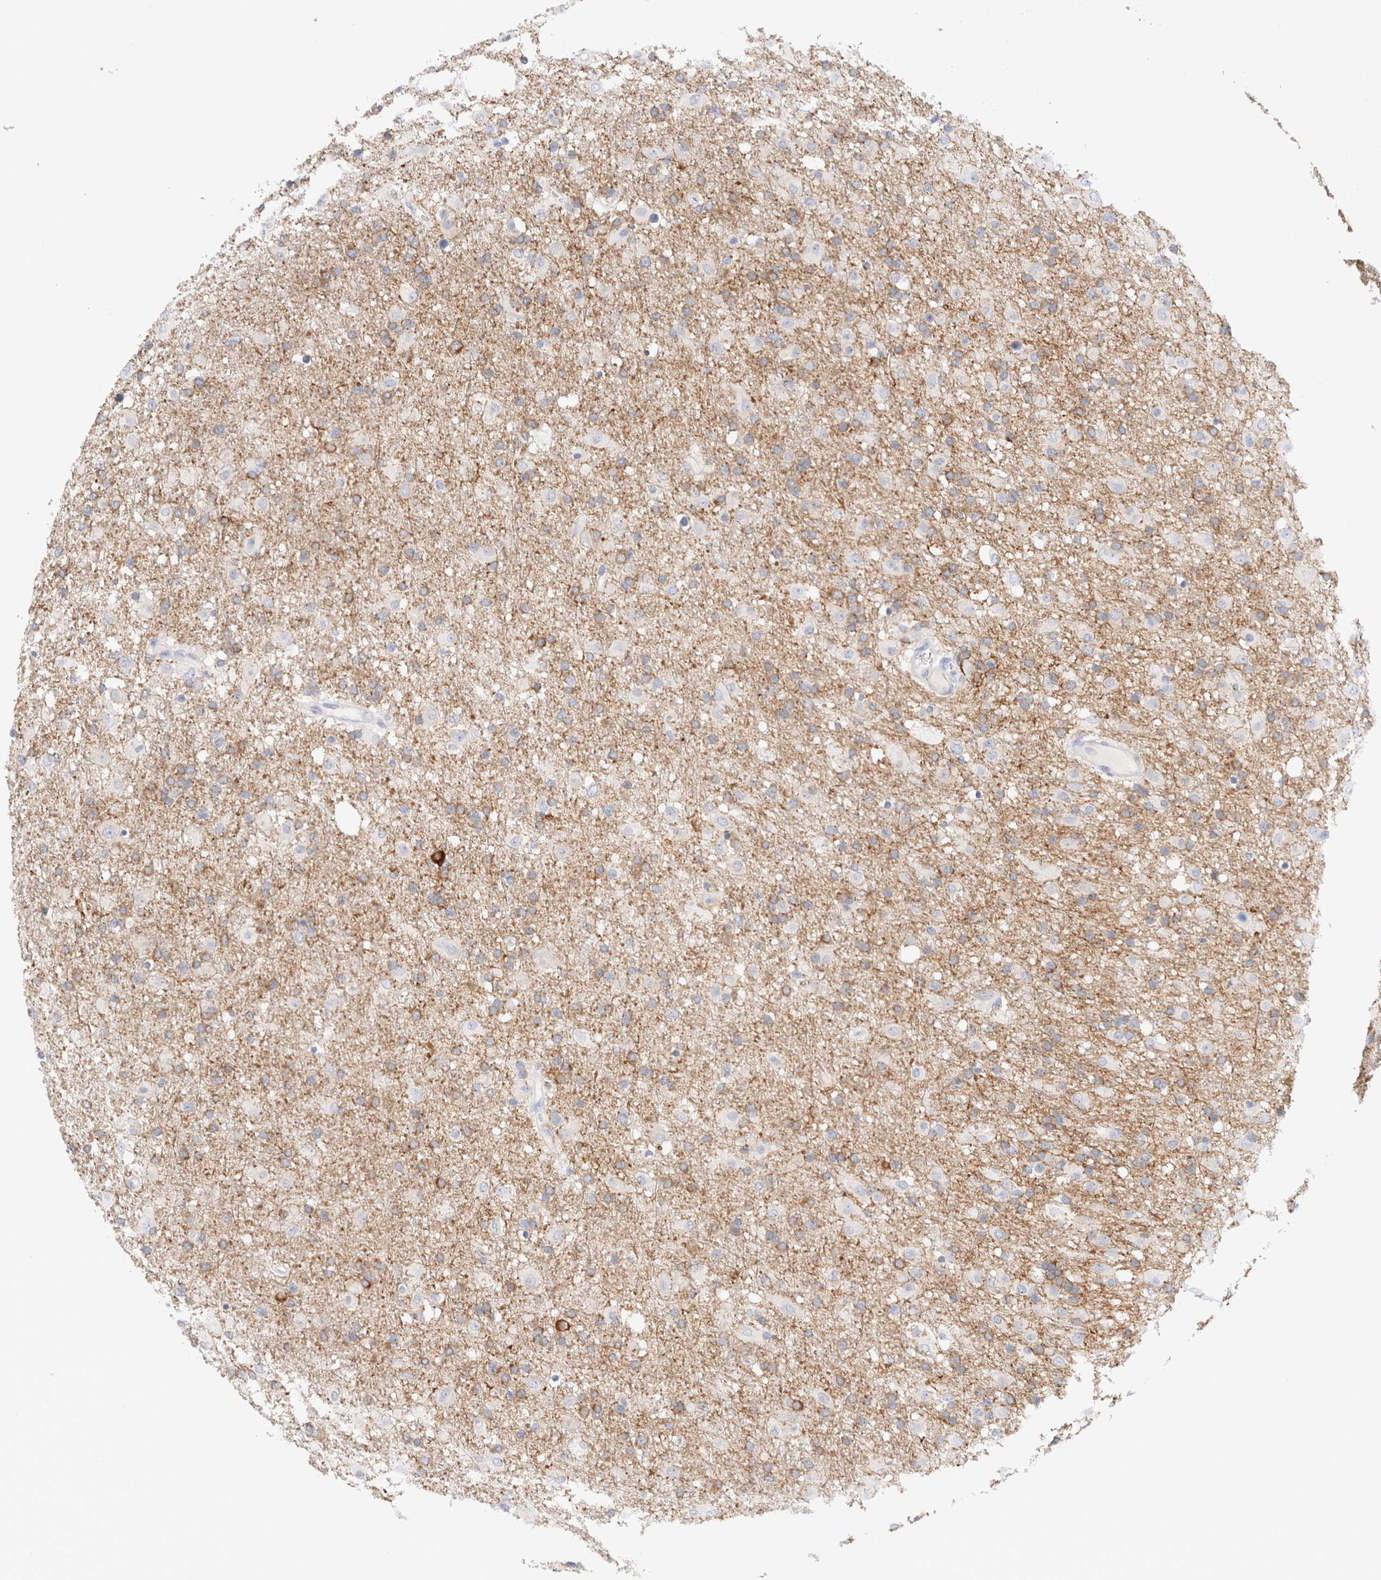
{"staining": {"intensity": "weak", "quantity": "25%-75%", "location": "cytoplasmic/membranous"}, "tissue": "glioma", "cell_type": "Tumor cells", "image_type": "cancer", "snomed": [{"axis": "morphology", "description": "Glioma, malignant, Low grade"}, {"axis": "topography", "description": "Brain"}], "caption": "An immunohistochemistry (IHC) image of neoplastic tissue is shown. Protein staining in brown highlights weak cytoplasmic/membranous positivity in glioma within tumor cells.", "gene": "GADD45G", "patient": {"sex": "male", "age": 65}}